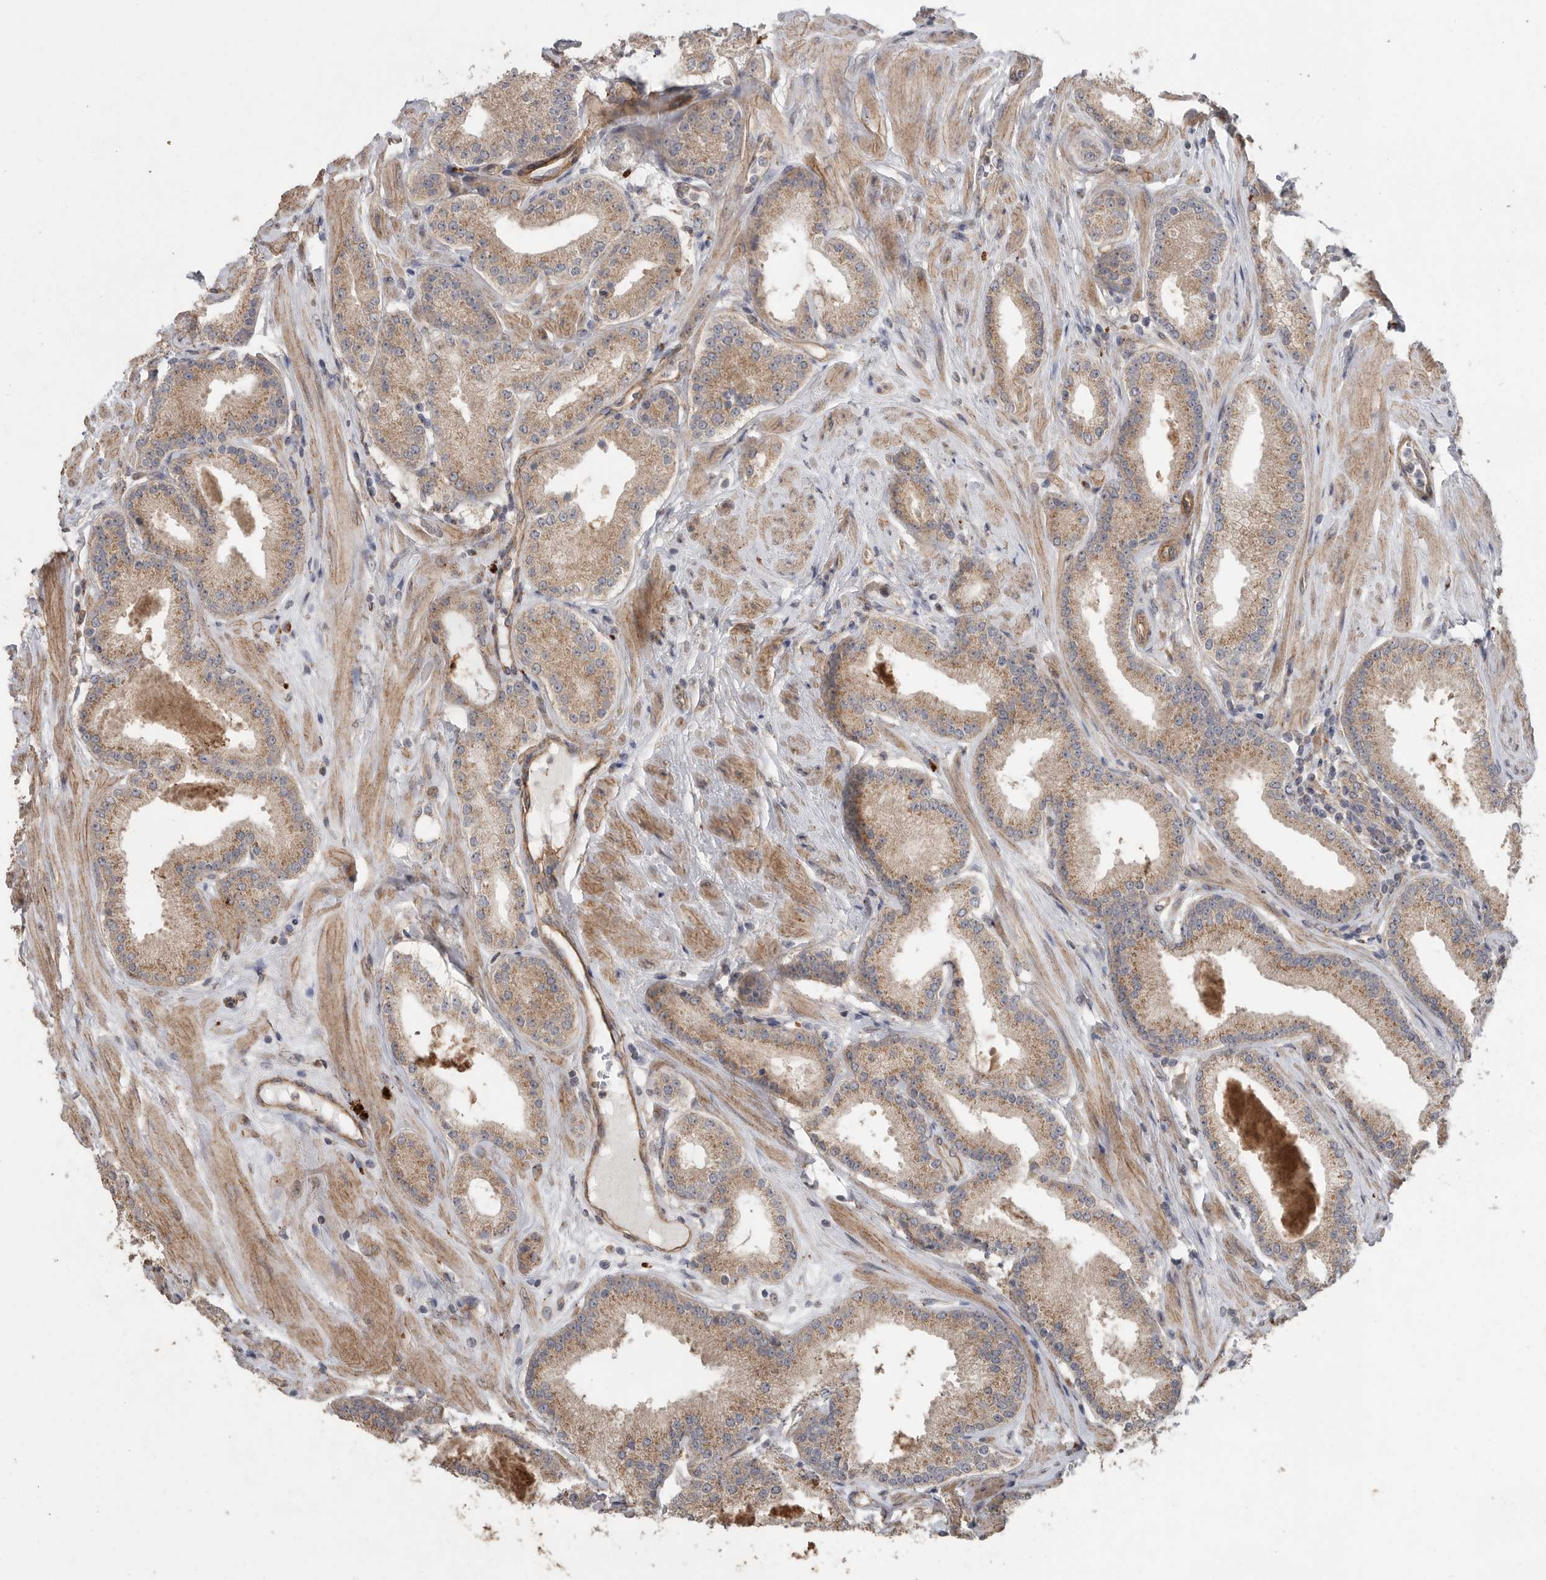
{"staining": {"intensity": "moderate", "quantity": ">75%", "location": "cytoplasmic/membranous"}, "tissue": "prostate cancer", "cell_type": "Tumor cells", "image_type": "cancer", "snomed": [{"axis": "morphology", "description": "Adenocarcinoma, Low grade"}, {"axis": "topography", "description": "Prostate"}], "caption": "IHC micrograph of neoplastic tissue: prostate low-grade adenocarcinoma stained using IHC shows medium levels of moderate protein expression localized specifically in the cytoplasmic/membranous of tumor cells, appearing as a cytoplasmic/membranous brown color.", "gene": "PODXL2", "patient": {"sex": "male", "age": 62}}